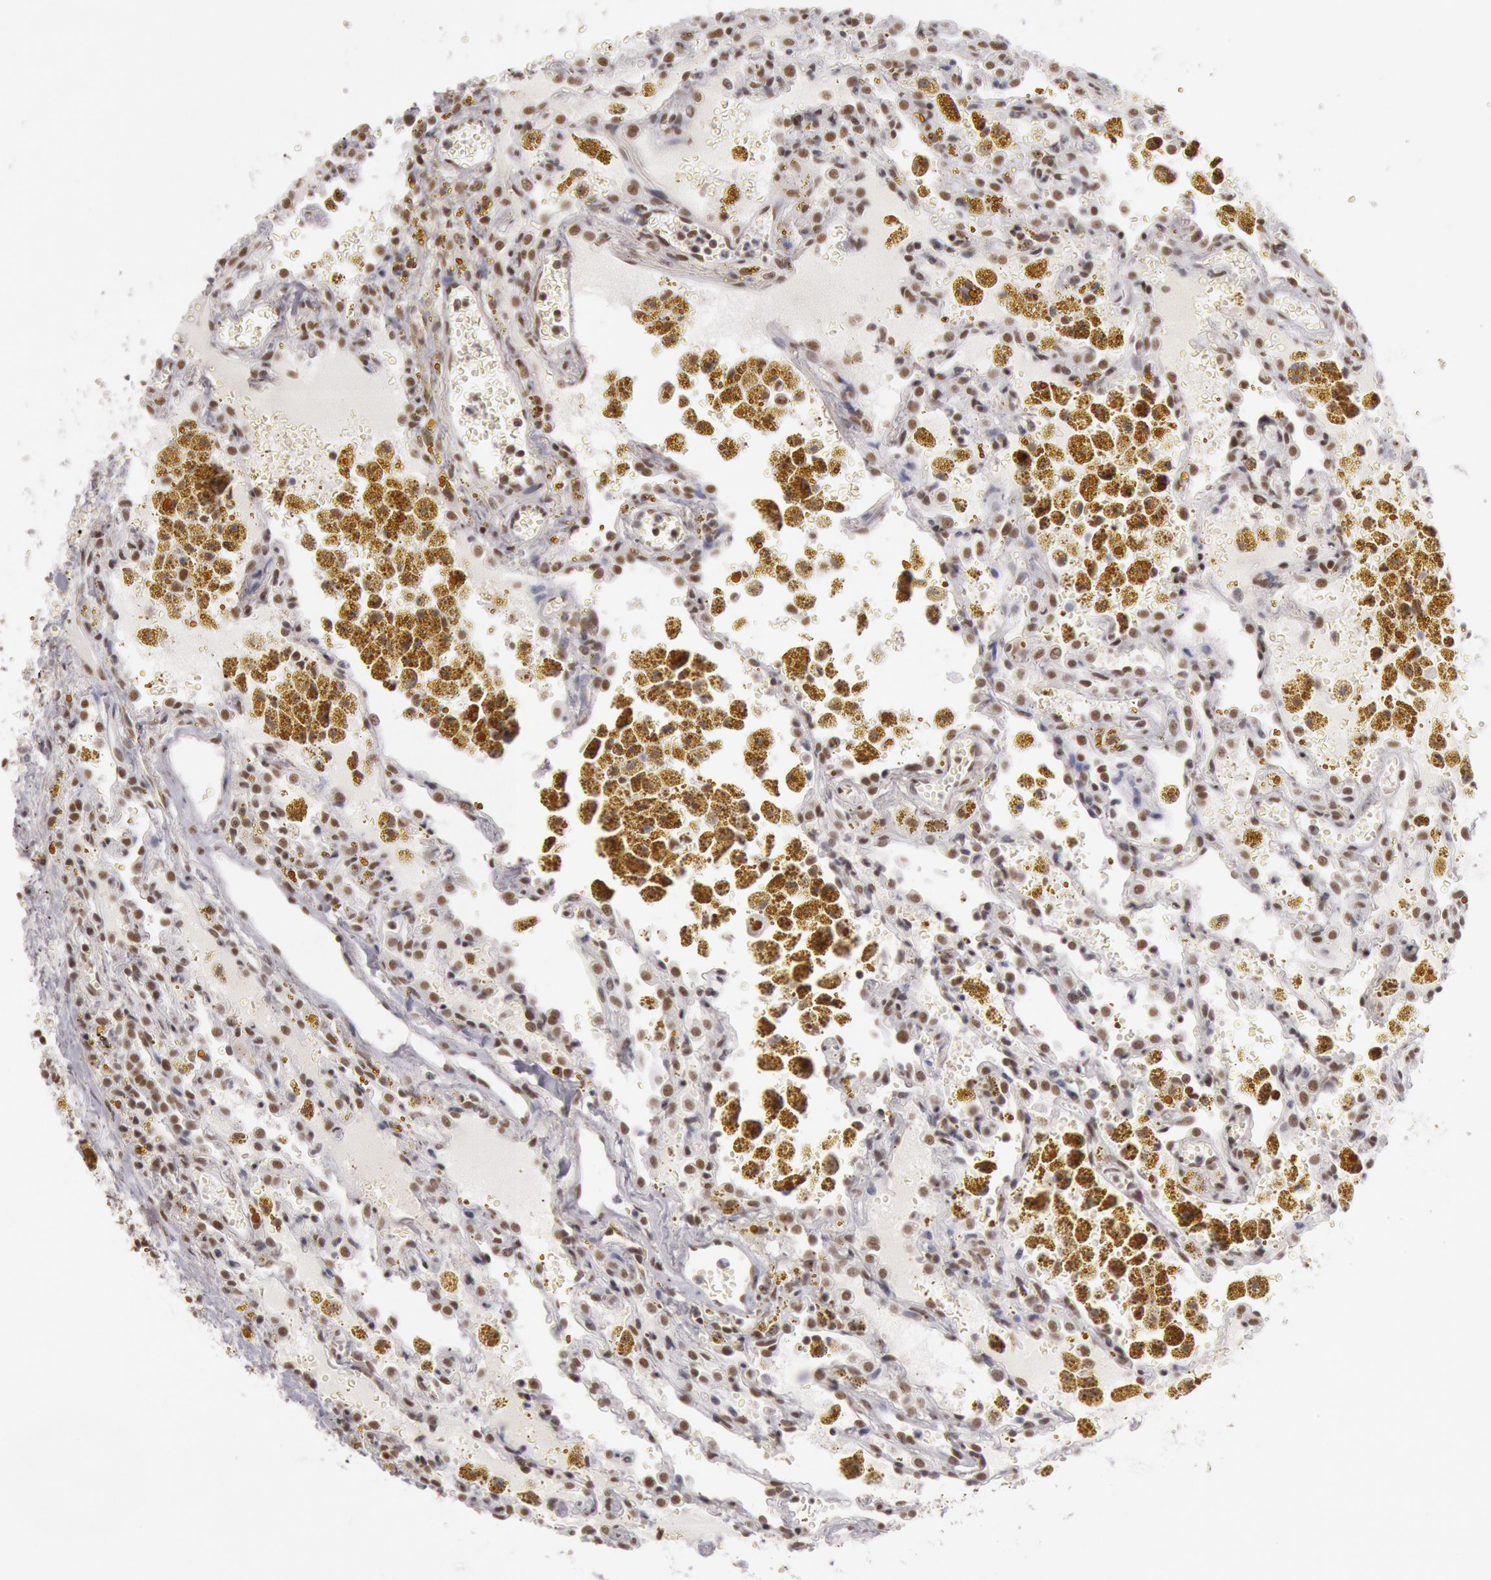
{"staining": {"intensity": "moderate", "quantity": ">75%", "location": "nuclear"}, "tissue": "carcinoid", "cell_type": "Tumor cells", "image_type": "cancer", "snomed": [{"axis": "morphology", "description": "Carcinoid, malignant, NOS"}, {"axis": "topography", "description": "Bronchus"}], "caption": "Carcinoid stained for a protein (brown) displays moderate nuclear positive staining in about >75% of tumor cells.", "gene": "ESS2", "patient": {"sex": "male", "age": 55}}